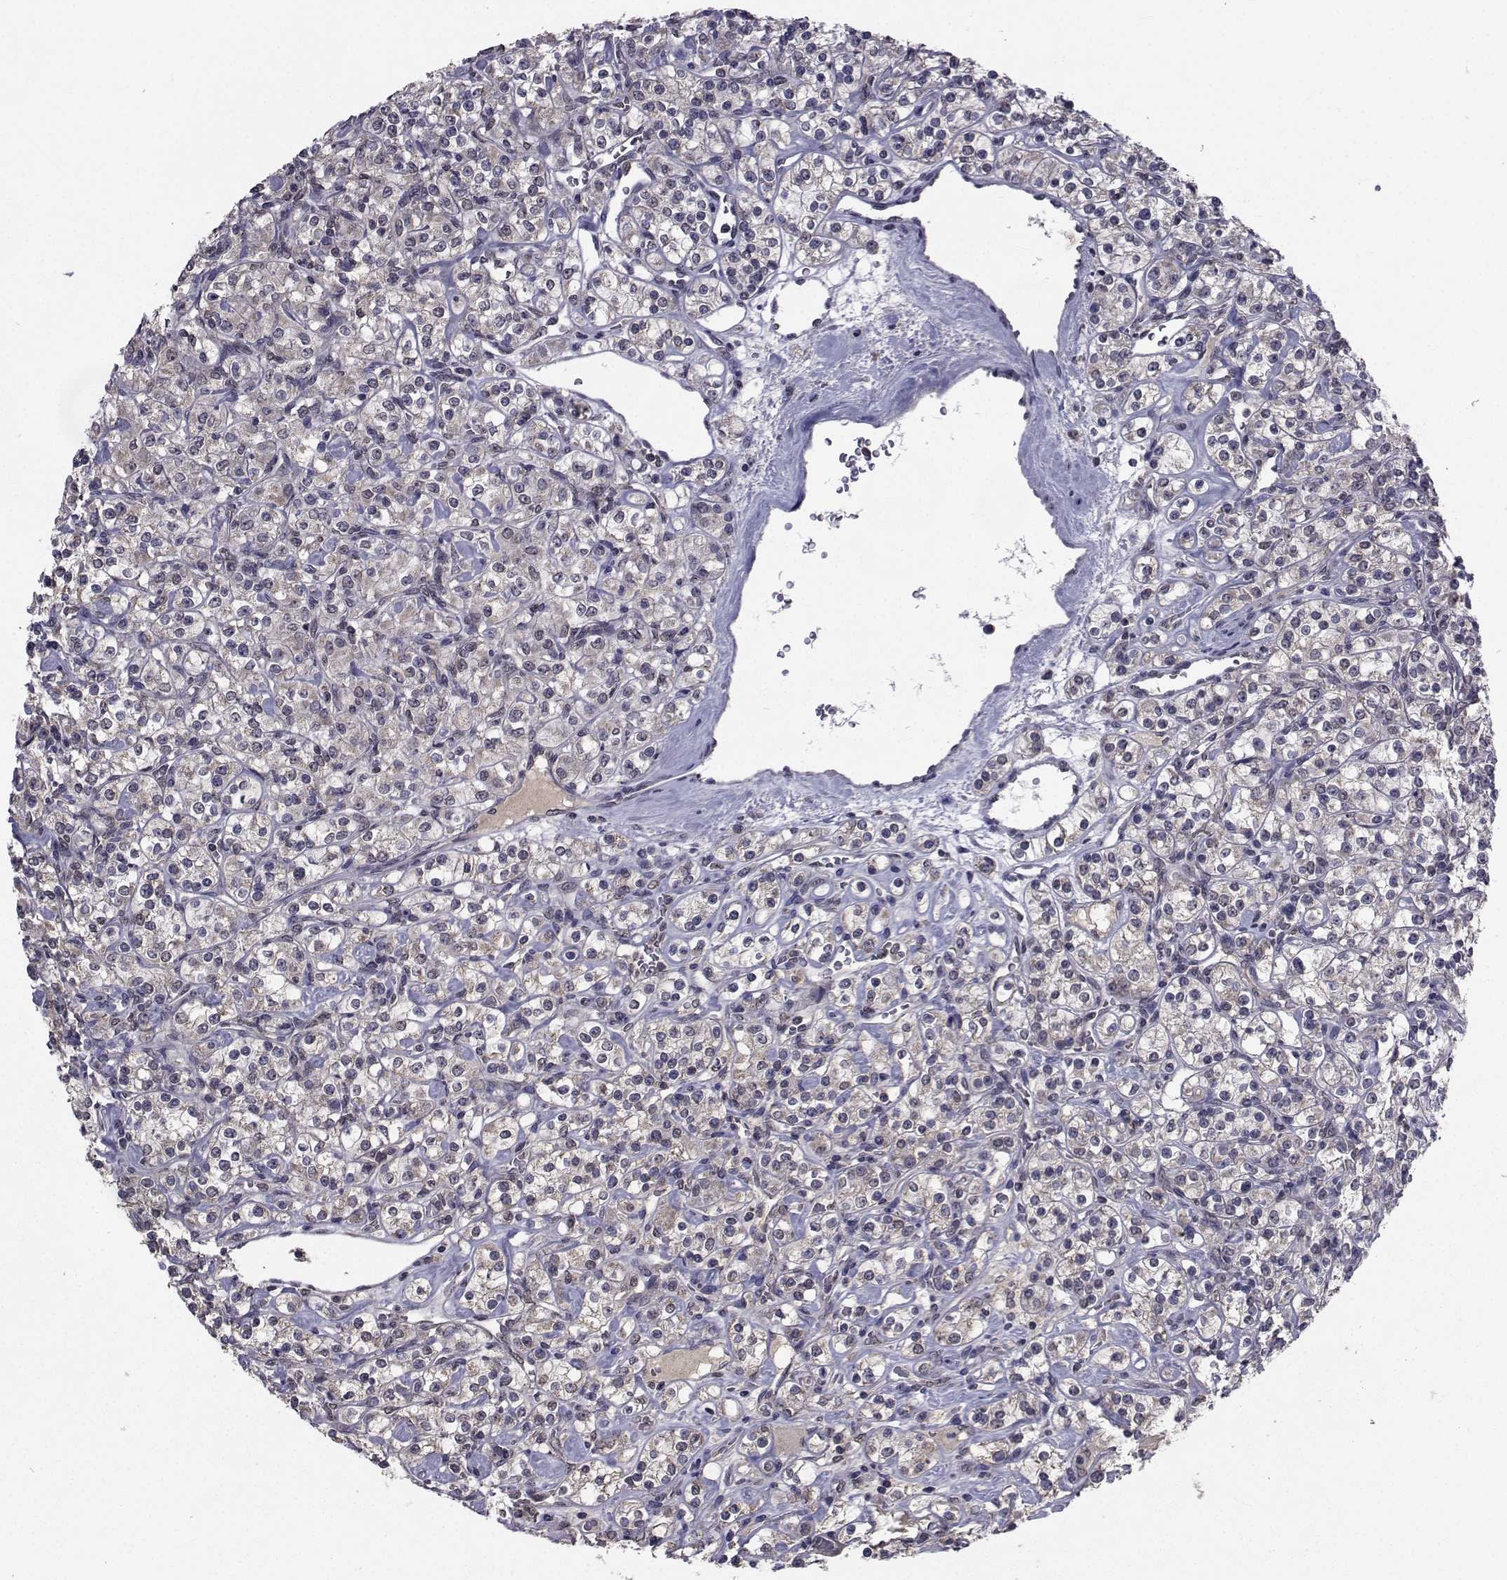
{"staining": {"intensity": "weak", "quantity": "25%-75%", "location": "cytoplasmic/membranous"}, "tissue": "renal cancer", "cell_type": "Tumor cells", "image_type": "cancer", "snomed": [{"axis": "morphology", "description": "Adenocarcinoma, NOS"}, {"axis": "topography", "description": "Kidney"}], "caption": "Renal adenocarcinoma stained for a protein (brown) exhibits weak cytoplasmic/membranous positive positivity in about 25%-75% of tumor cells.", "gene": "CYP2S1", "patient": {"sex": "male", "age": 77}}